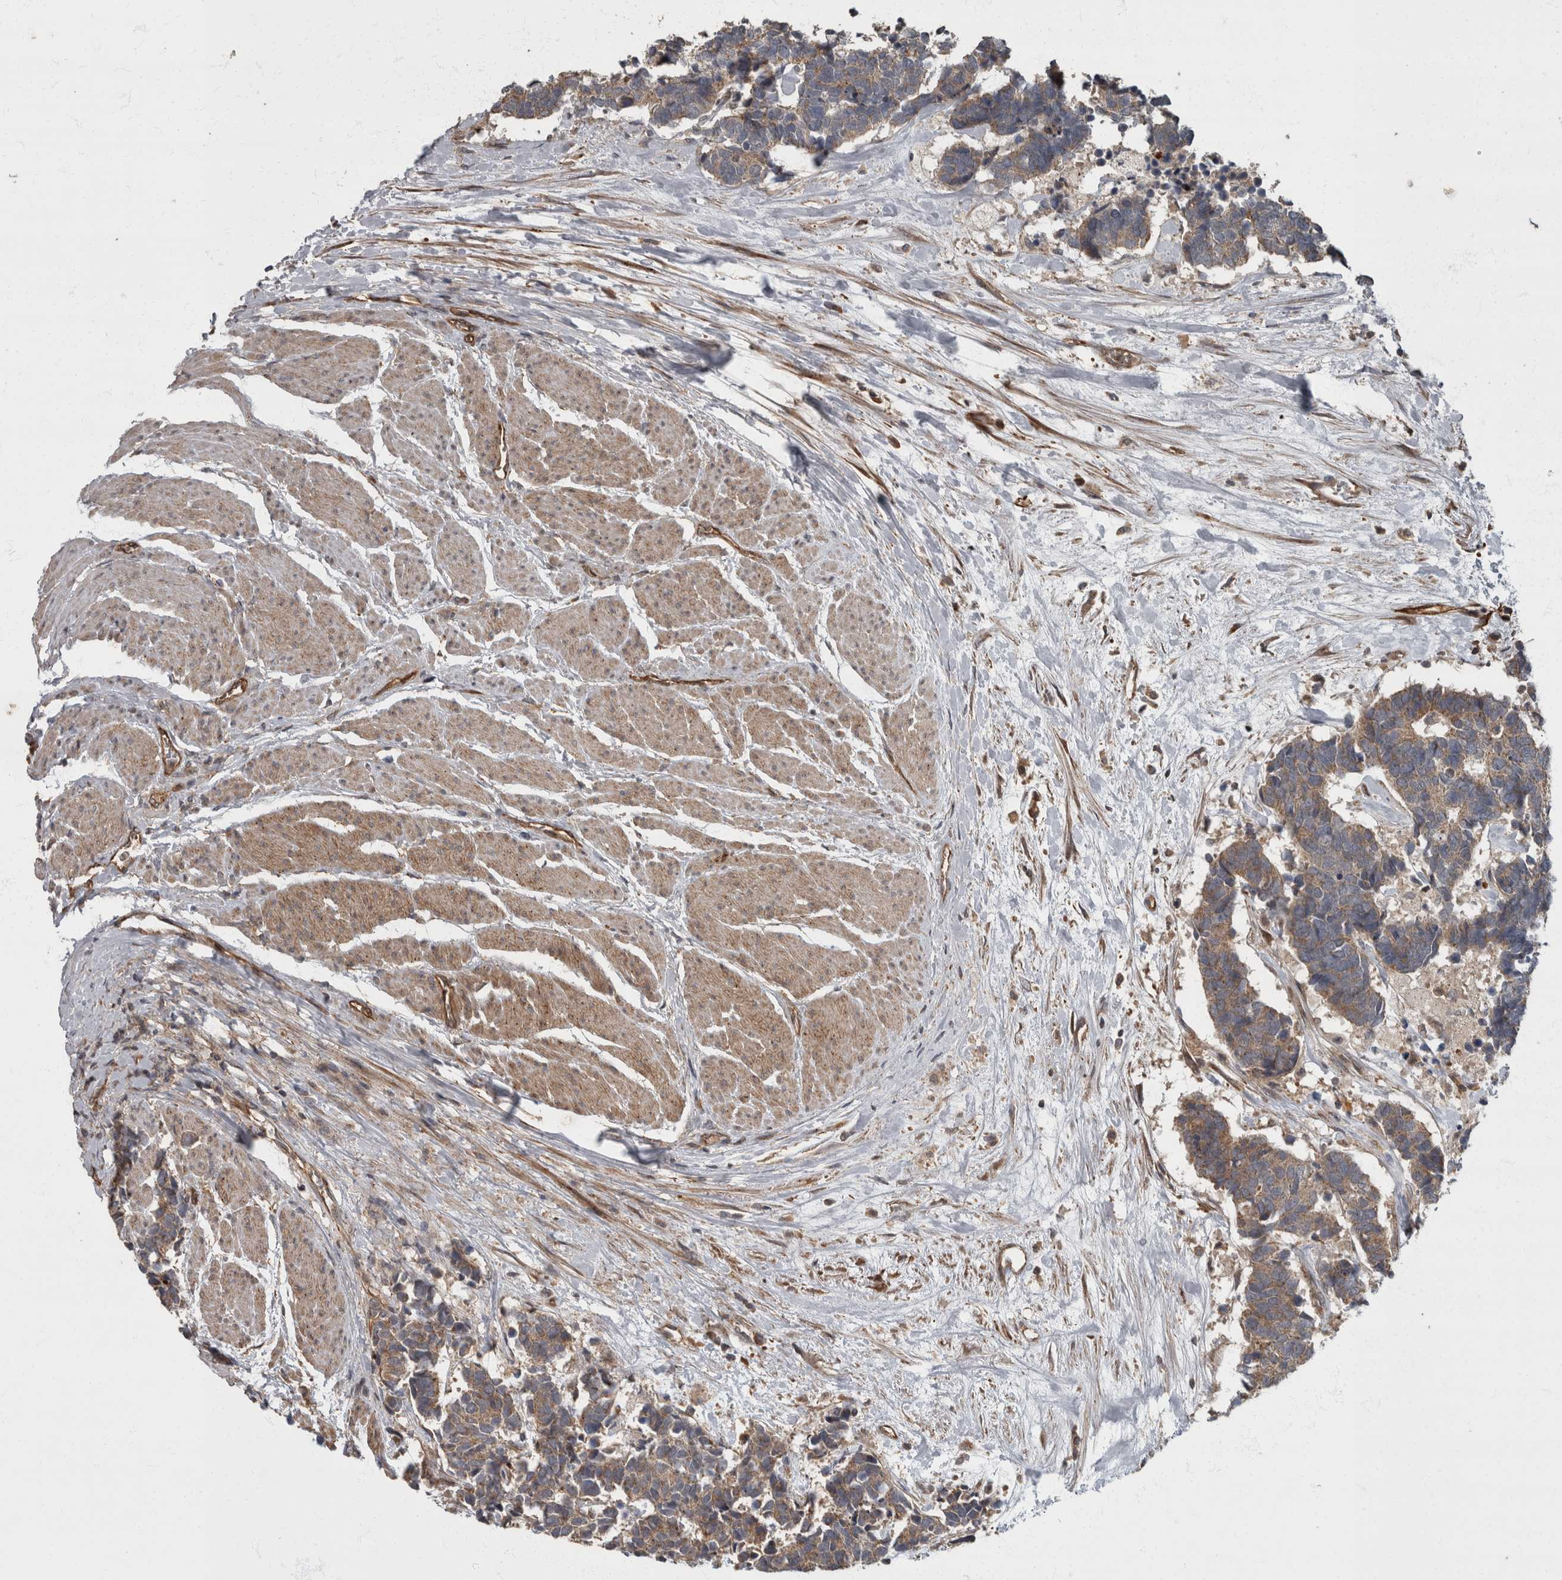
{"staining": {"intensity": "weak", "quantity": ">75%", "location": "cytoplasmic/membranous"}, "tissue": "carcinoid", "cell_type": "Tumor cells", "image_type": "cancer", "snomed": [{"axis": "morphology", "description": "Carcinoma, NOS"}, {"axis": "morphology", "description": "Carcinoid, malignant, NOS"}, {"axis": "topography", "description": "Urinary bladder"}], "caption": "Tumor cells reveal low levels of weak cytoplasmic/membranous staining in approximately >75% of cells in carcinoid.", "gene": "VEGFD", "patient": {"sex": "male", "age": 57}}